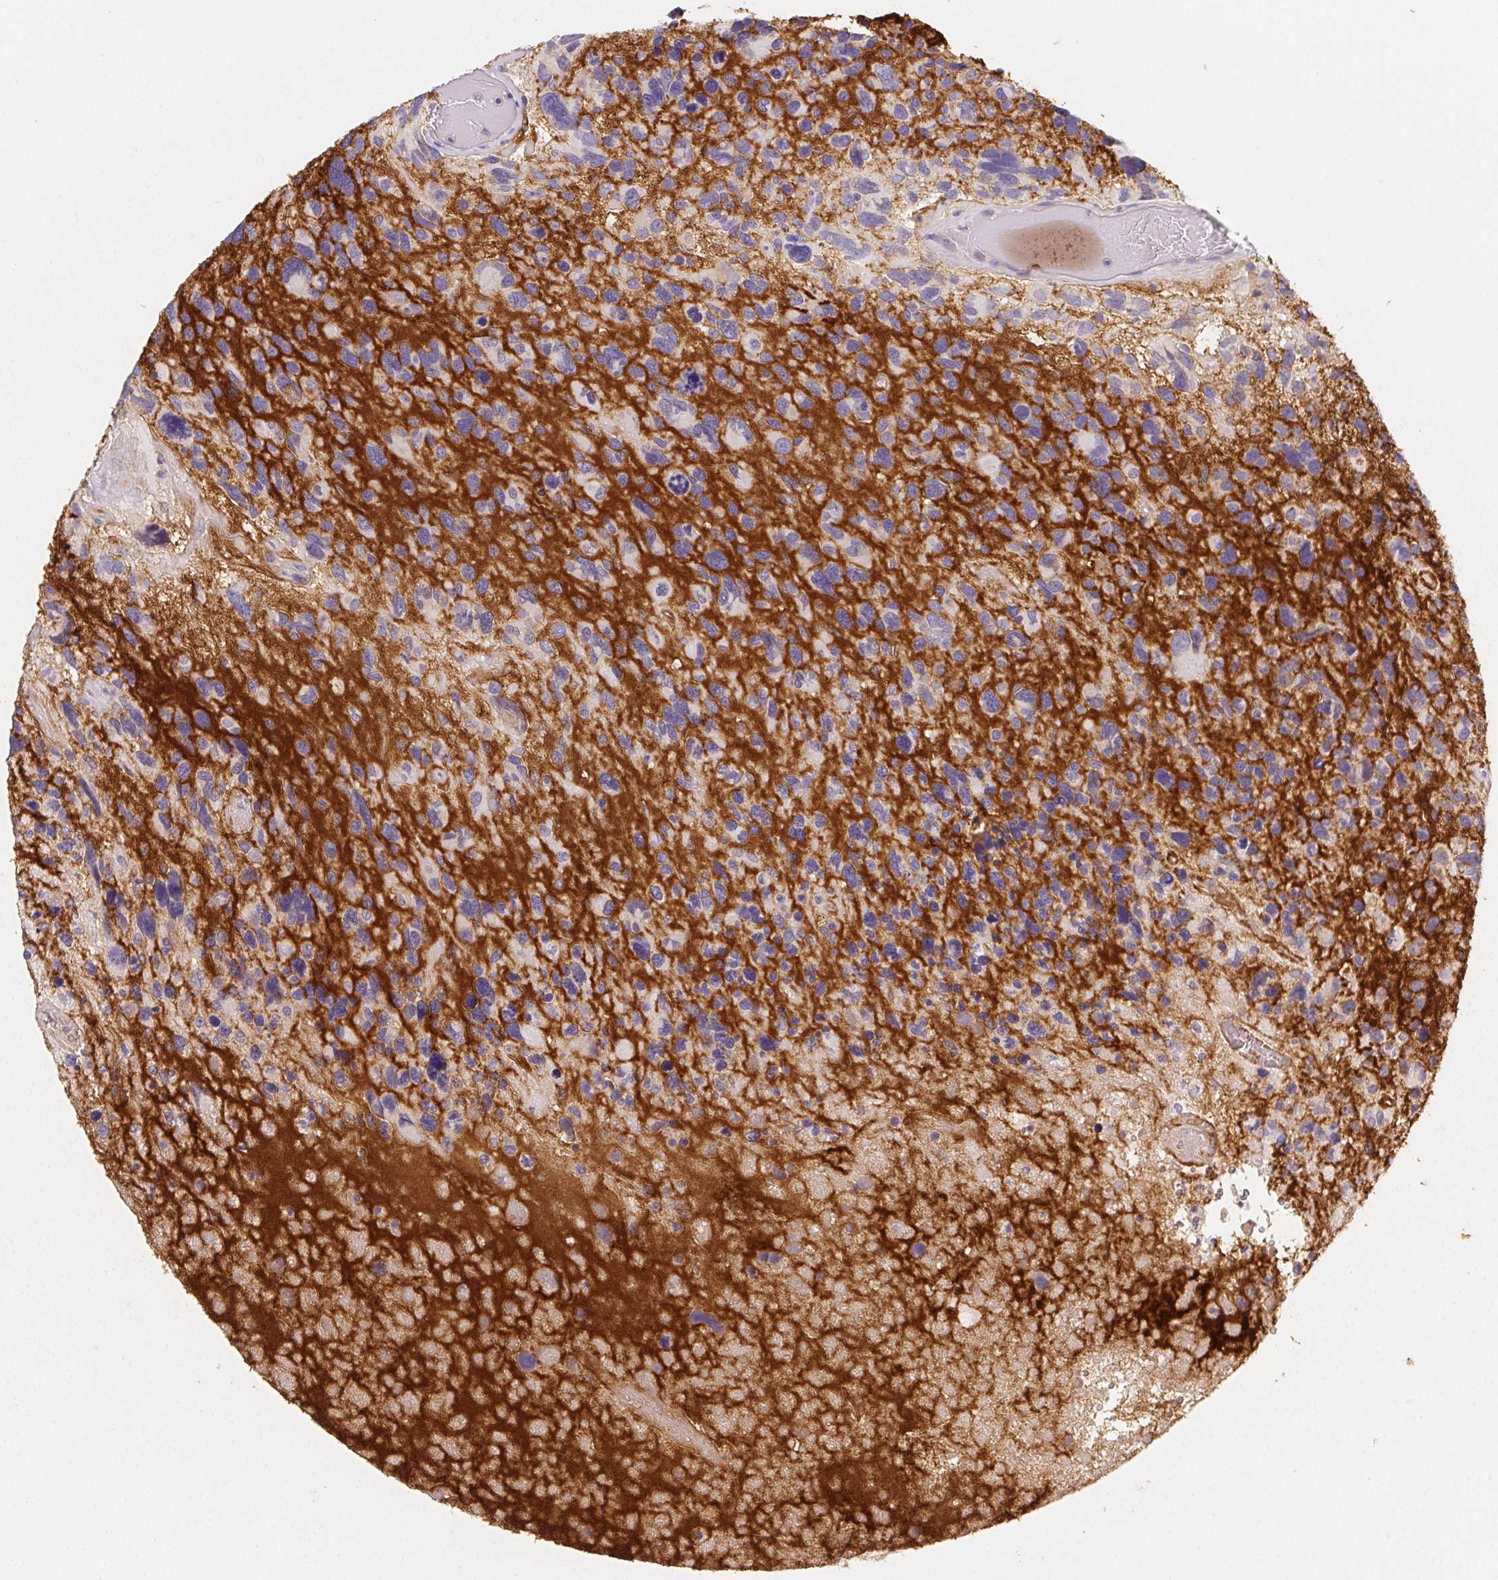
{"staining": {"intensity": "negative", "quantity": "none", "location": "none"}, "tissue": "glioma", "cell_type": "Tumor cells", "image_type": "cancer", "snomed": [{"axis": "morphology", "description": "Glioma, malignant, High grade"}, {"axis": "topography", "description": "Brain"}], "caption": "Malignant glioma (high-grade) was stained to show a protein in brown. There is no significant positivity in tumor cells.", "gene": "ITIH2", "patient": {"sex": "male", "age": 49}}